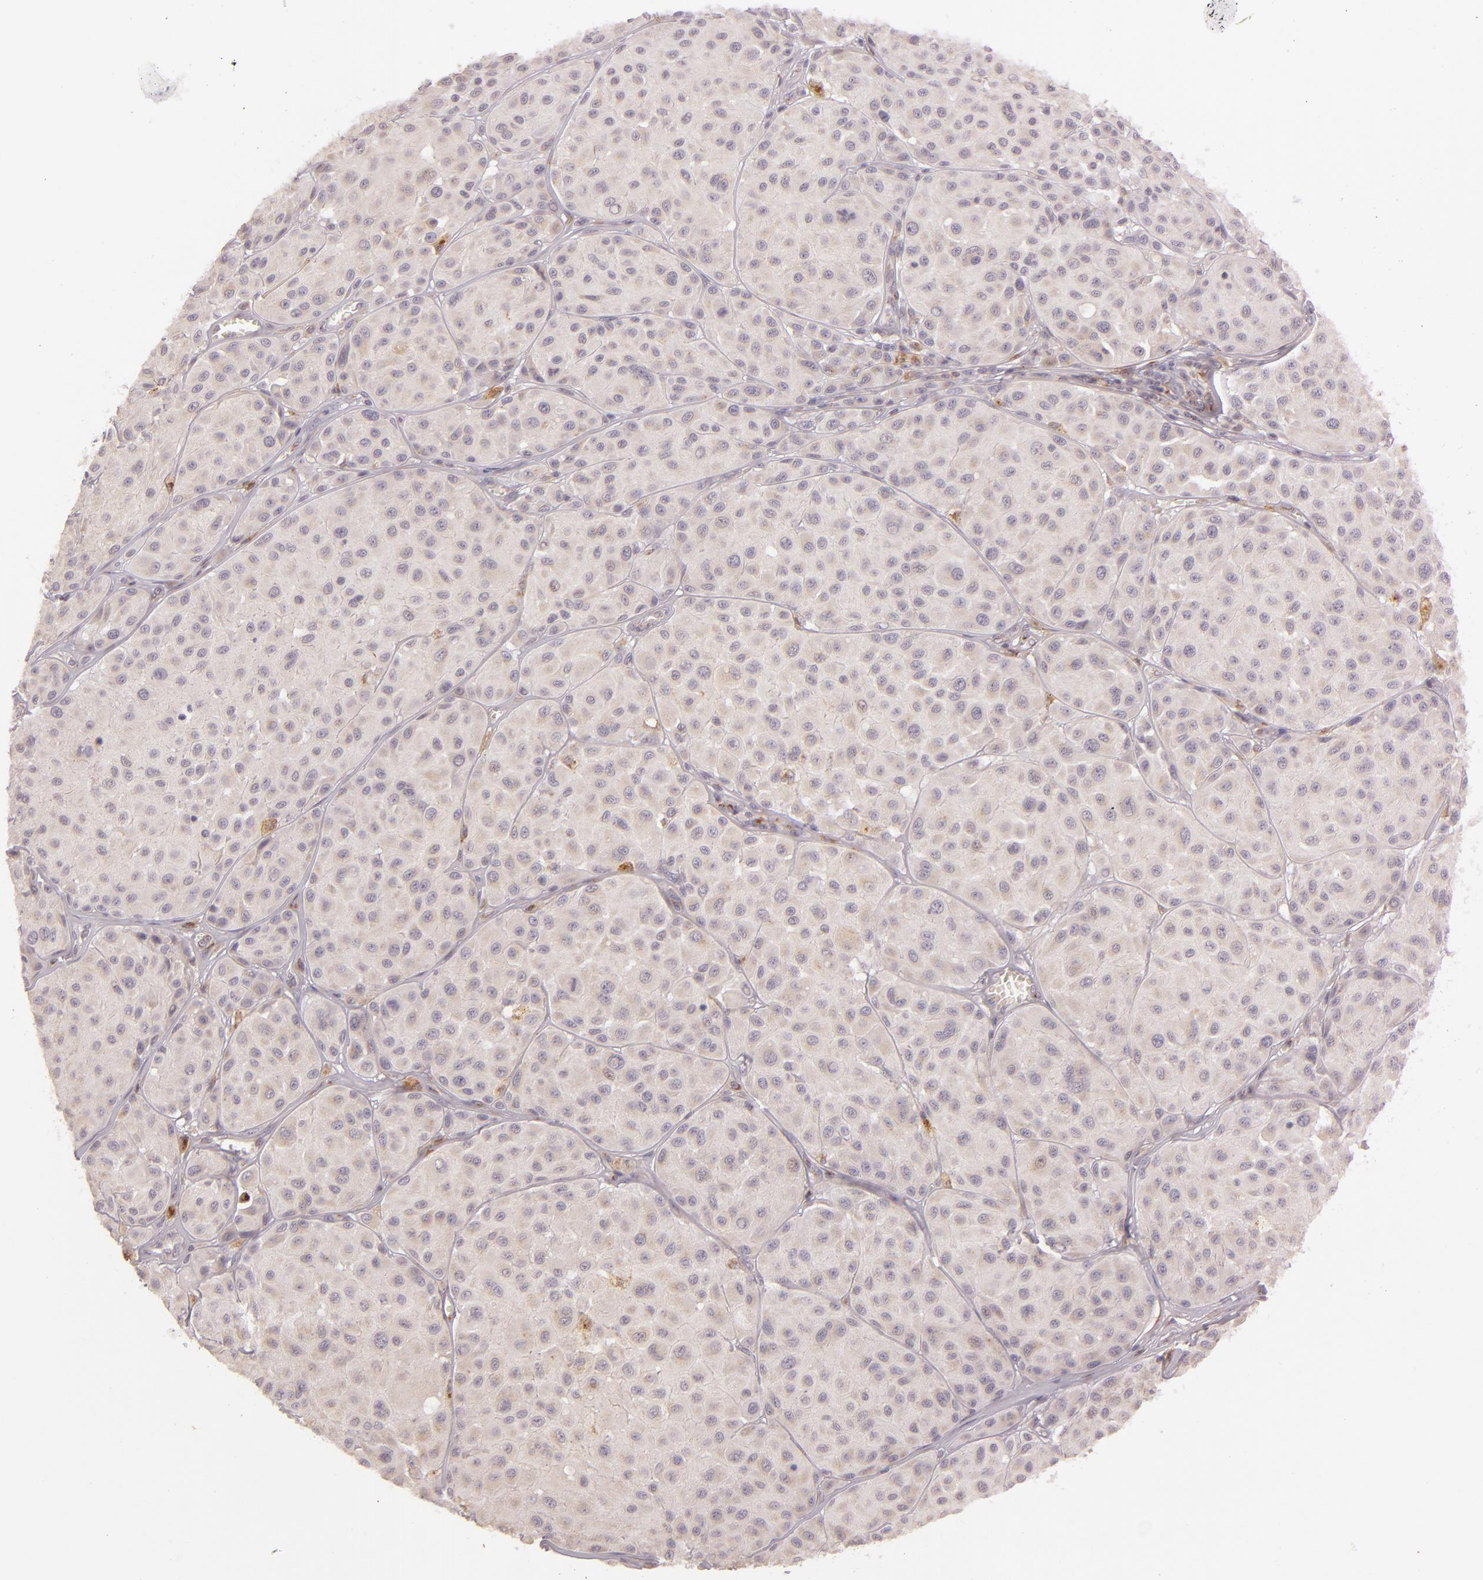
{"staining": {"intensity": "weak", "quantity": ">75%", "location": "cytoplasmic/membranous"}, "tissue": "melanoma", "cell_type": "Tumor cells", "image_type": "cancer", "snomed": [{"axis": "morphology", "description": "Malignant melanoma, NOS"}, {"axis": "topography", "description": "Skin"}], "caption": "Weak cytoplasmic/membranous expression for a protein is present in about >75% of tumor cells of malignant melanoma using IHC.", "gene": "LGMN", "patient": {"sex": "male", "age": 36}}